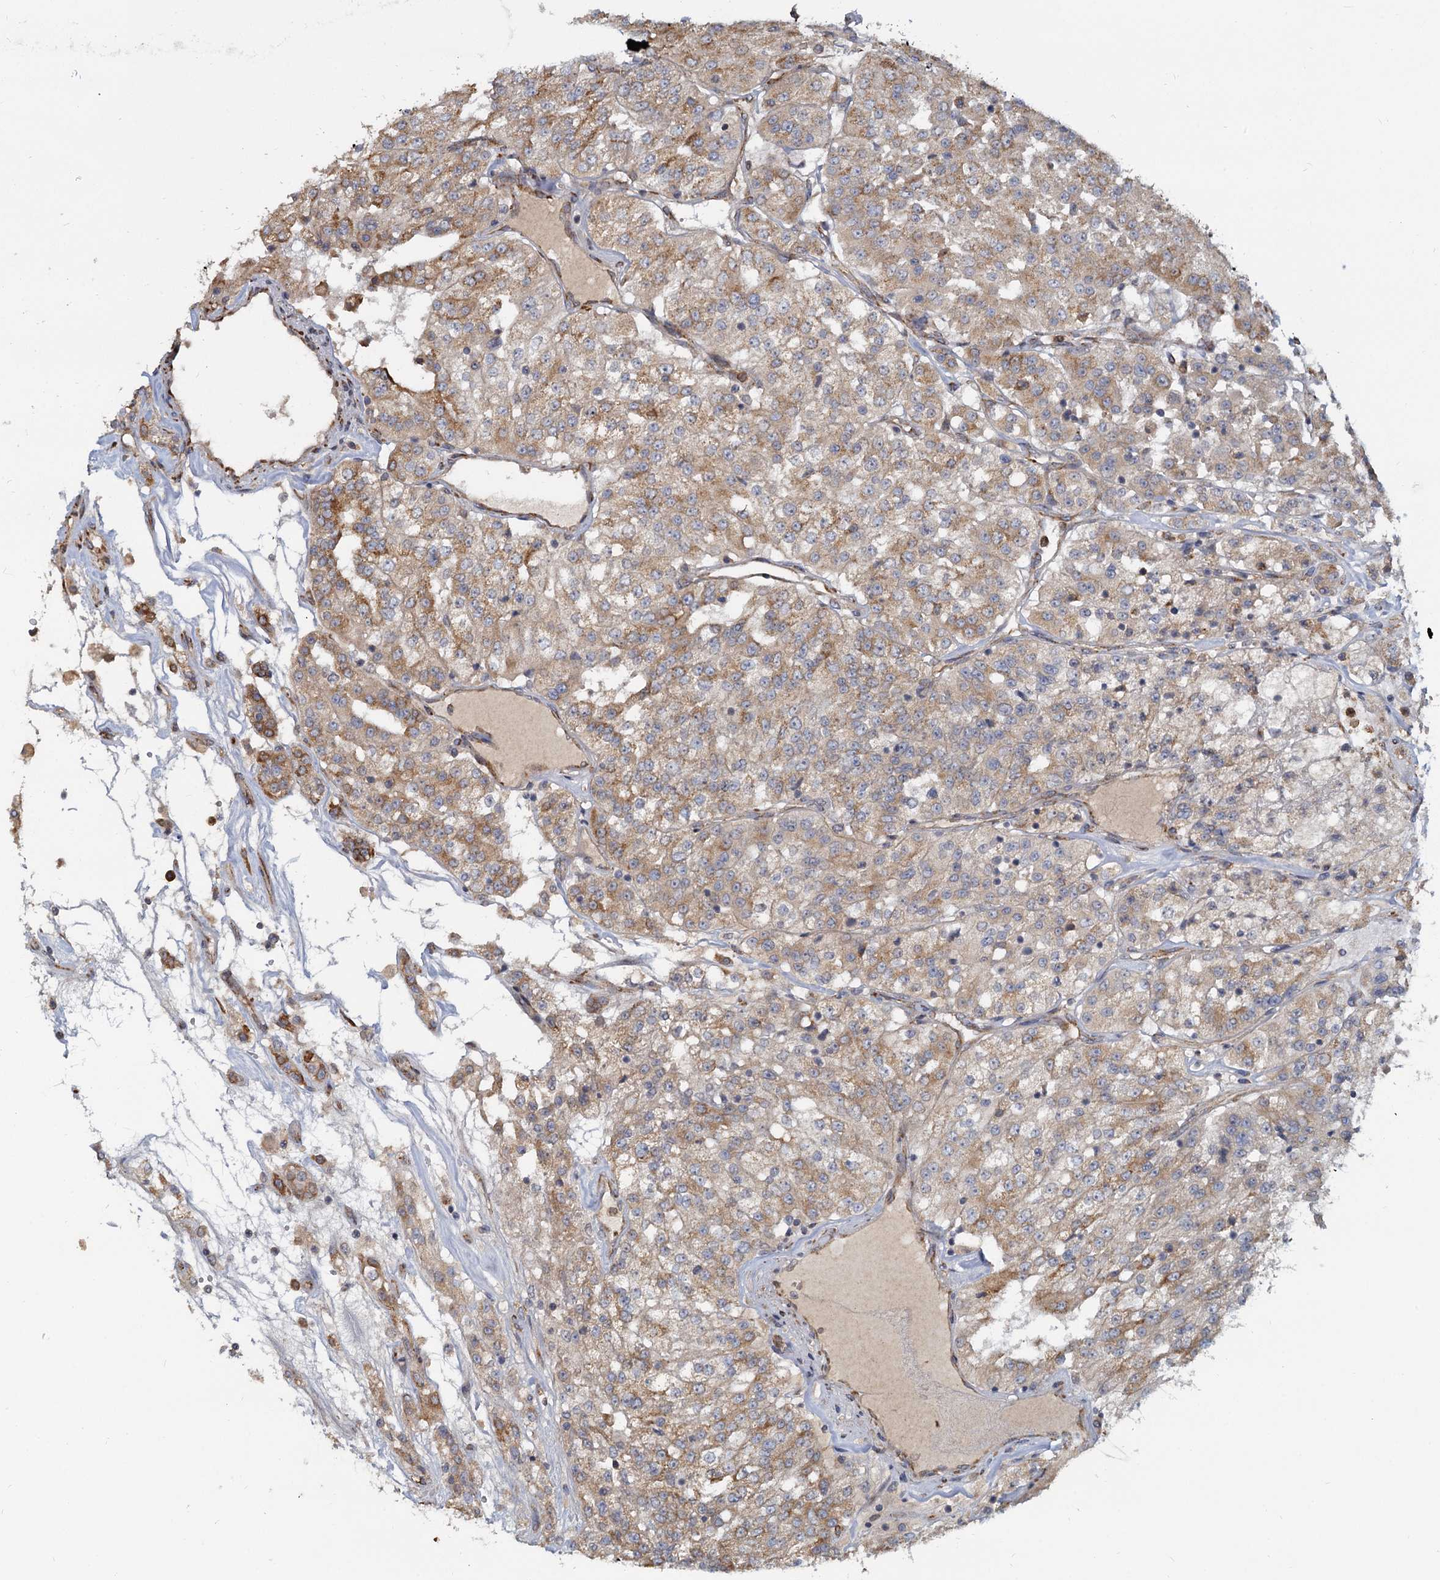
{"staining": {"intensity": "moderate", "quantity": ">75%", "location": "cytoplasmic/membranous"}, "tissue": "renal cancer", "cell_type": "Tumor cells", "image_type": "cancer", "snomed": [{"axis": "morphology", "description": "Adenocarcinoma, NOS"}, {"axis": "topography", "description": "Kidney"}], "caption": "Human renal adenocarcinoma stained with a protein marker demonstrates moderate staining in tumor cells.", "gene": "LRRC51", "patient": {"sex": "female", "age": 63}}